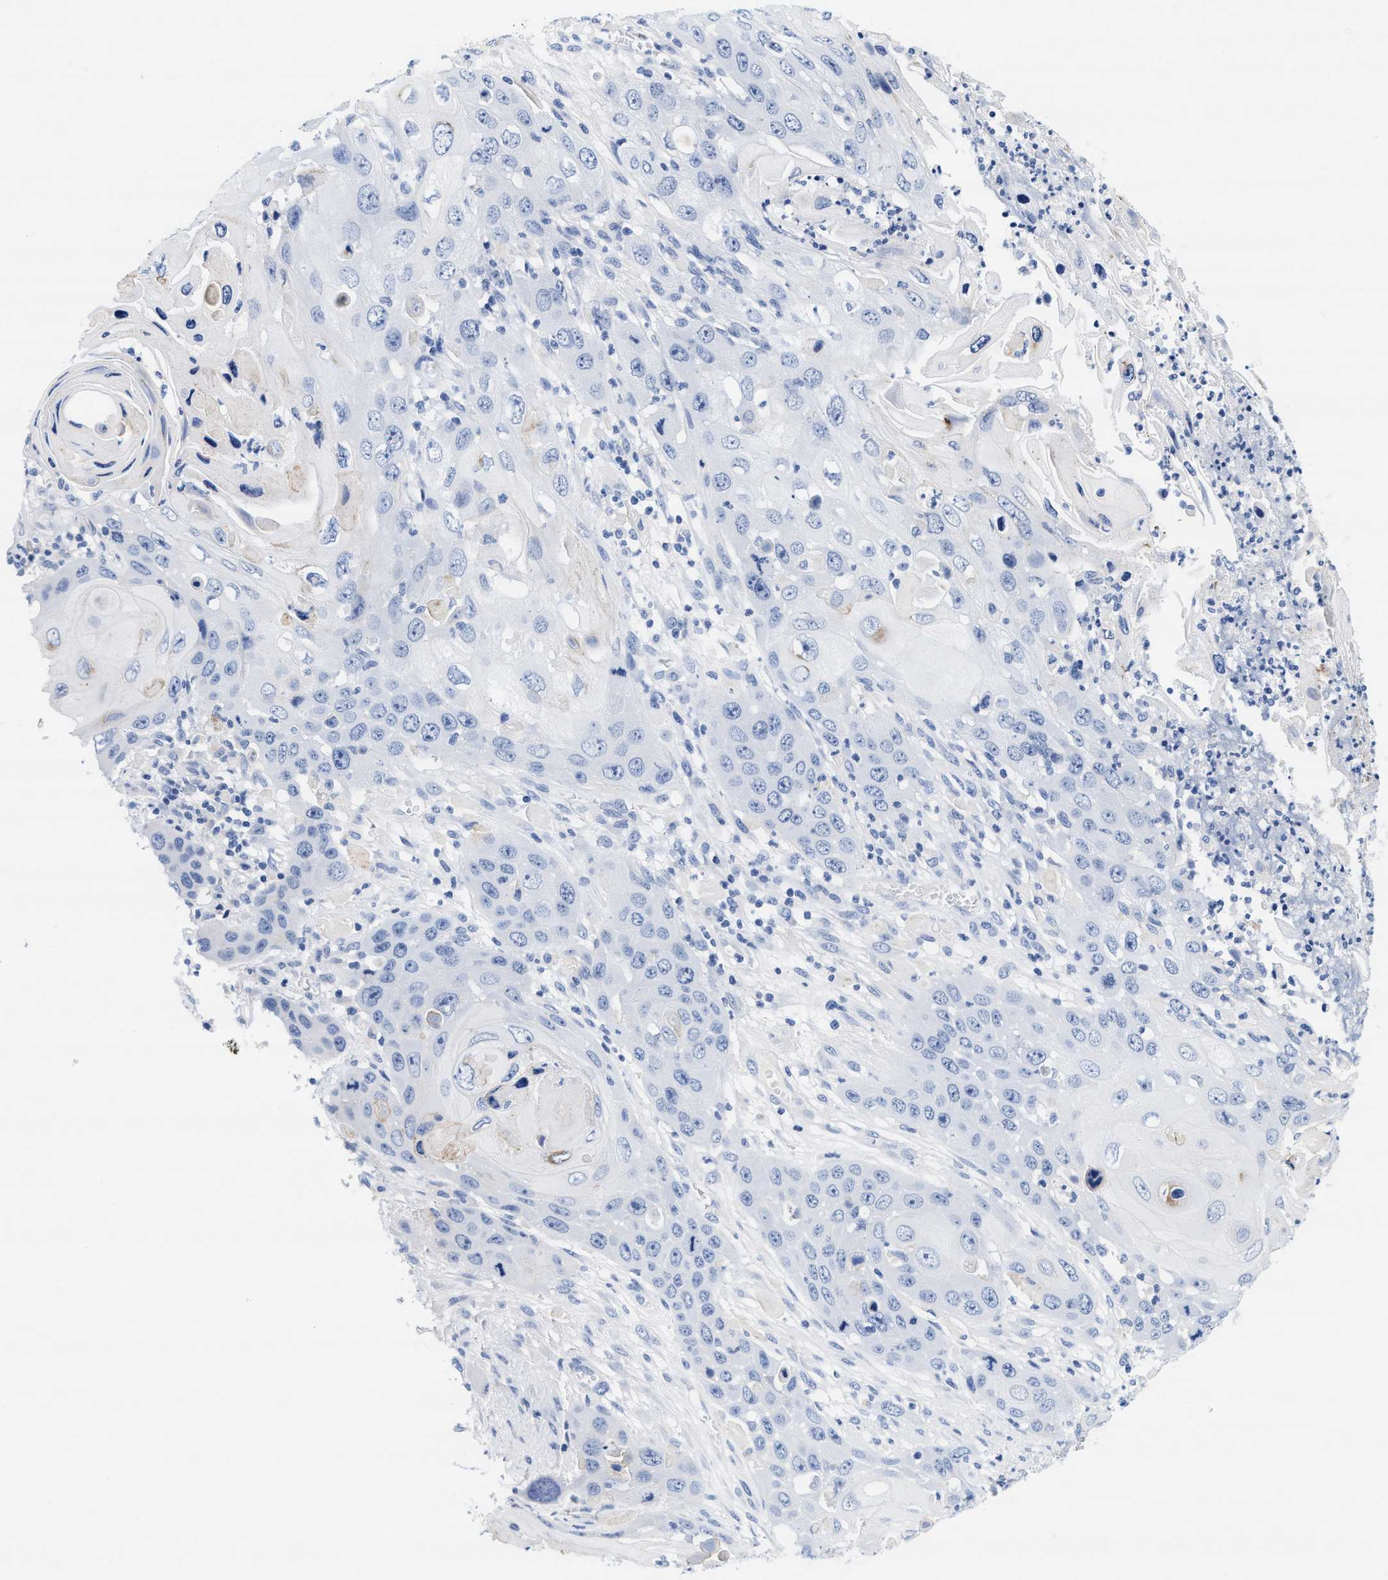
{"staining": {"intensity": "negative", "quantity": "none", "location": "none"}, "tissue": "skin cancer", "cell_type": "Tumor cells", "image_type": "cancer", "snomed": [{"axis": "morphology", "description": "Squamous cell carcinoma, NOS"}, {"axis": "topography", "description": "Skin"}], "caption": "This is a micrograph of IHC staining of skin squamous cell carcinoma, which shows no expression in tumor cells. (DAB (3,3'-diaminobenzidine) immunohistochemistry (IHC), high magnification).", "gene": "TTC3", "patient": {"sex": "male", "age": 55}}